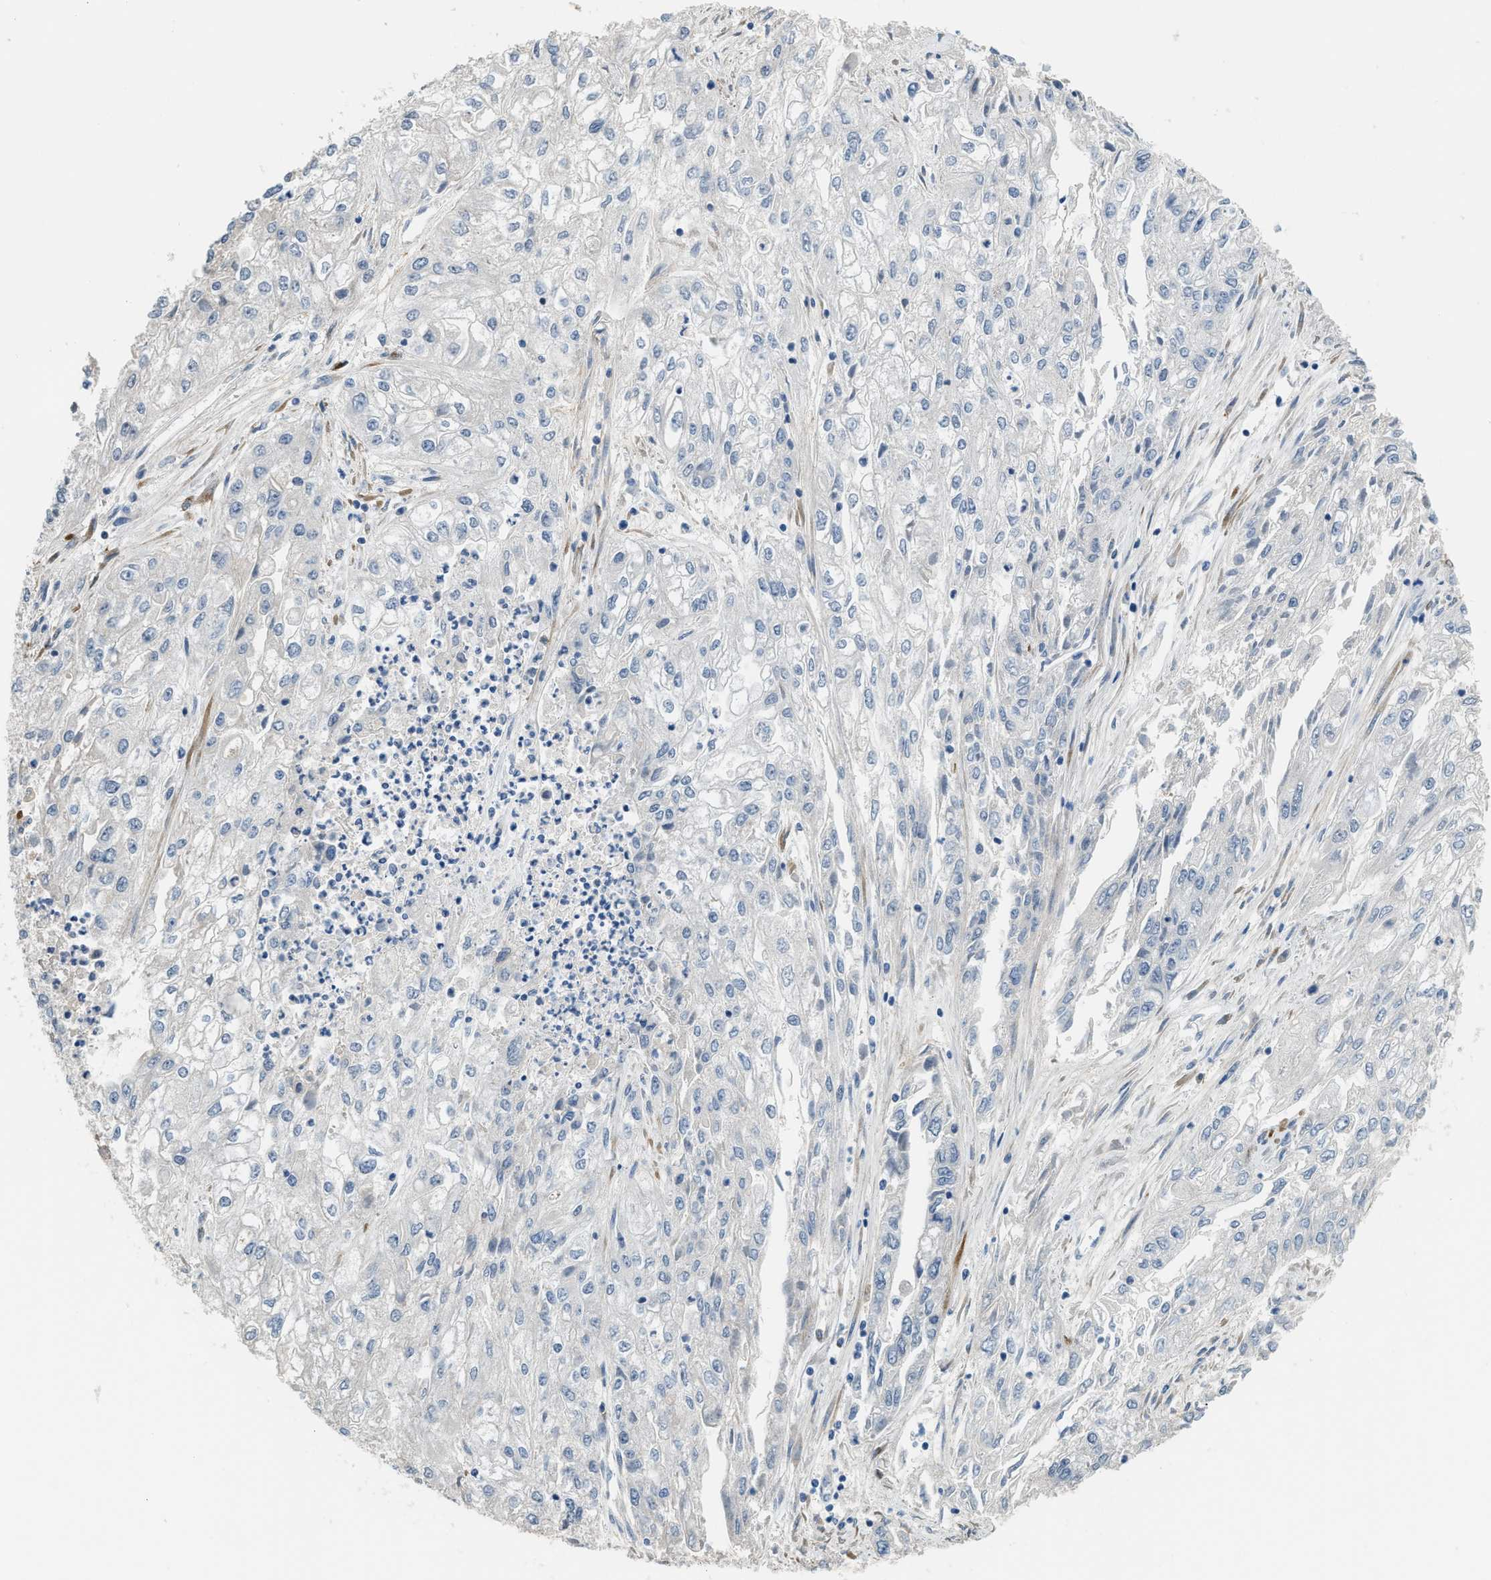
{"staining": {"intensity": "negative", "quantity": "none", "location": "none"}, "tissue": "endometrial cancer", "cell_type": "Tumor cells", "image_type": "cancer", "snomed": [{"axis": "morphology", "description": "Adenocarcinoma, NOS"}, {"axis": "topography", "description": "Endometrium"}], "caption": "Immunohistochemistry (IHC) of endometrial cancer (adenocarcinoma) demonstrates no staining in tumor cells.", "gene": "TMEM154", "patient": {"sex": "female", "age": 49}}